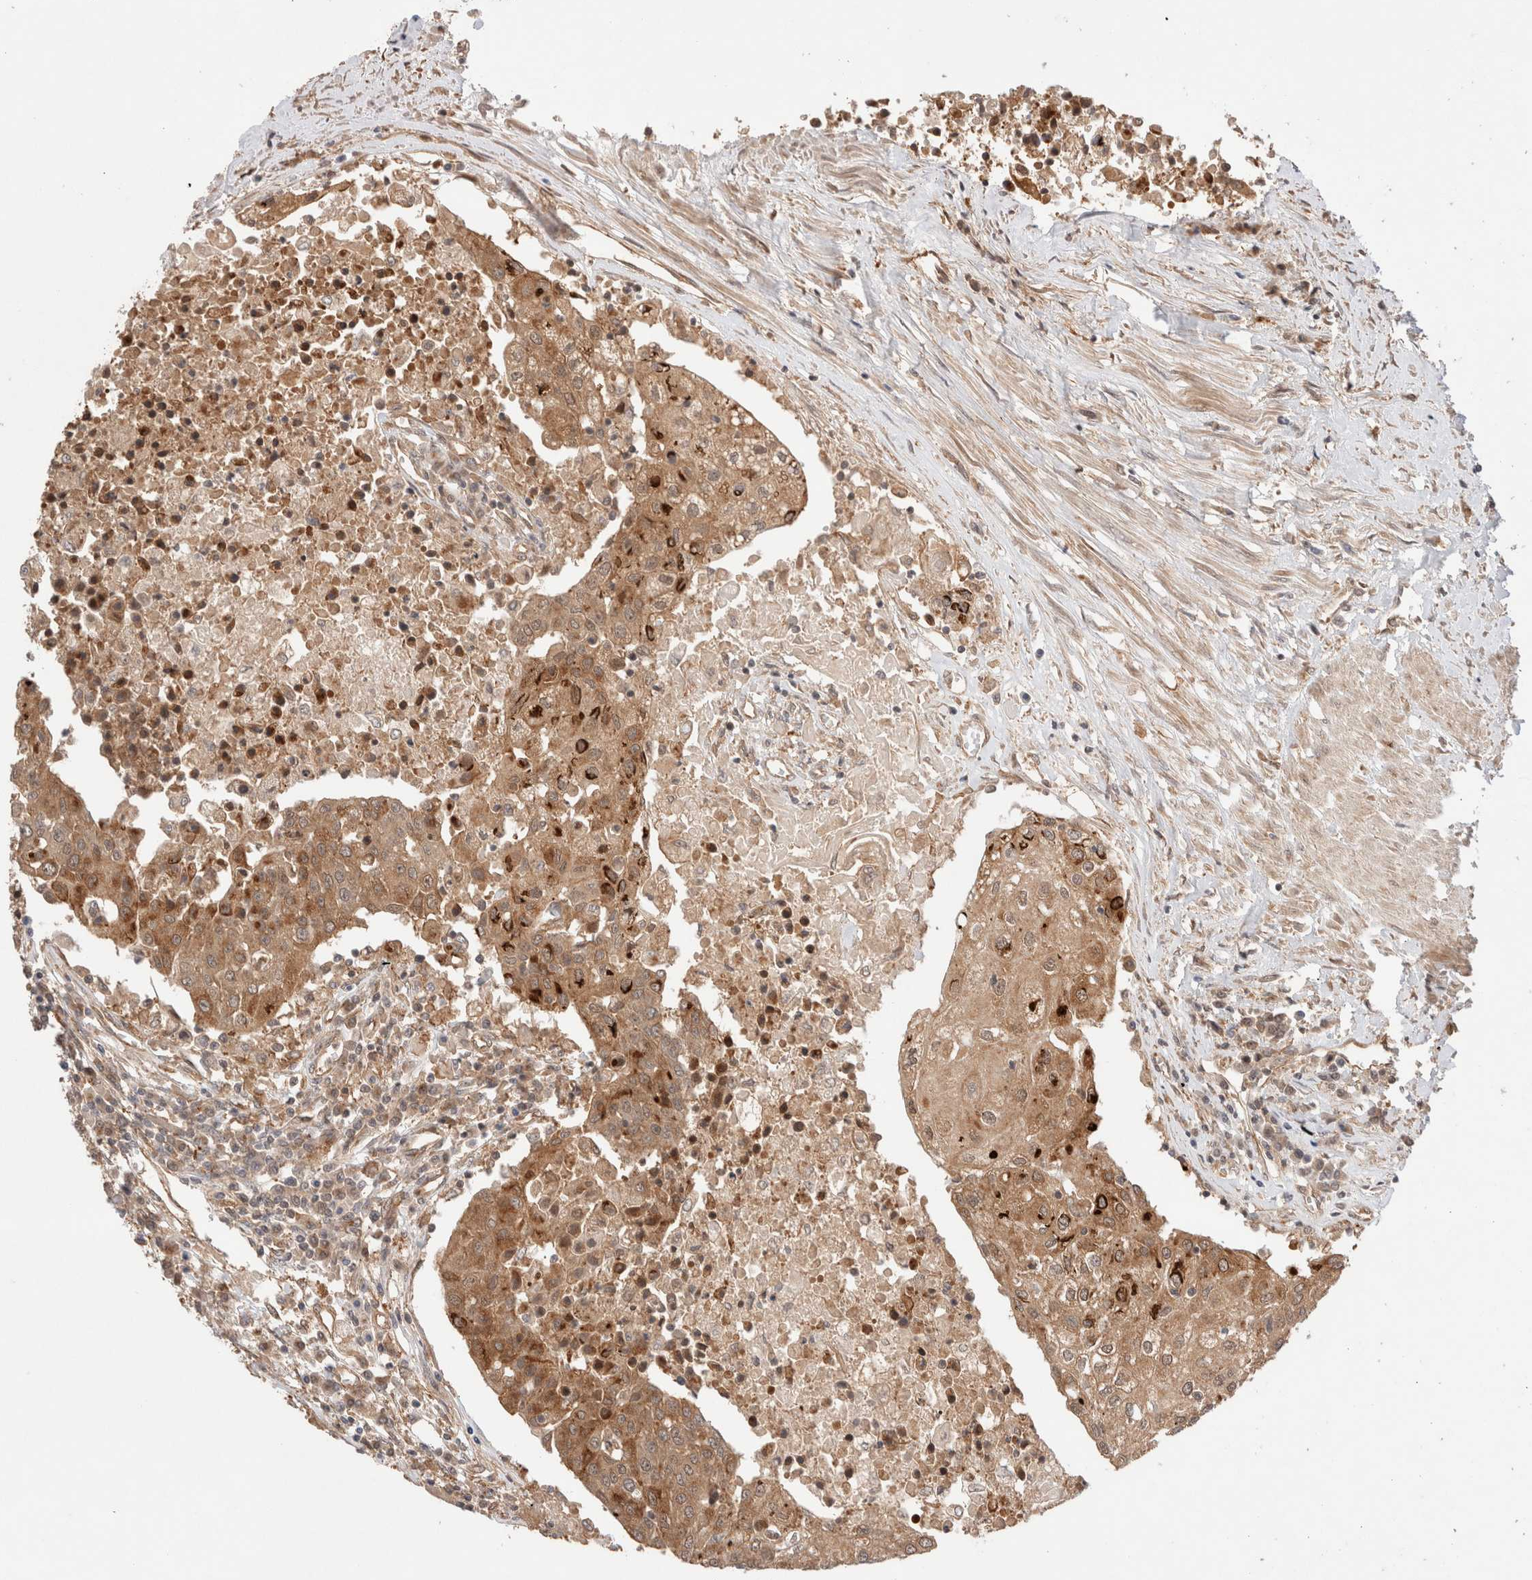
{"staining": {"intensity": "moderate", "quantity": ">75%", "location": "cytoplasmic/membranous"}, "tissue": "urothelial cancer", "cell_type": "Tumor cells", "image_type": "cancer", "snomed": [{"axis": "morphology", "description": "Urothelial carcinoma, High grade"}, {"axis": "topography", "description": "Urinary bladder"}], "caption": "Protein expression analysis of human urothelial cancer reveals moderate cytoplasmic/membranous expression in about >75% of tumor cells. (DAB IHC with brightfield microscopy, high magnification).", "gene": "SIKE1", "patient": {"sex": "female", "age": 85}}